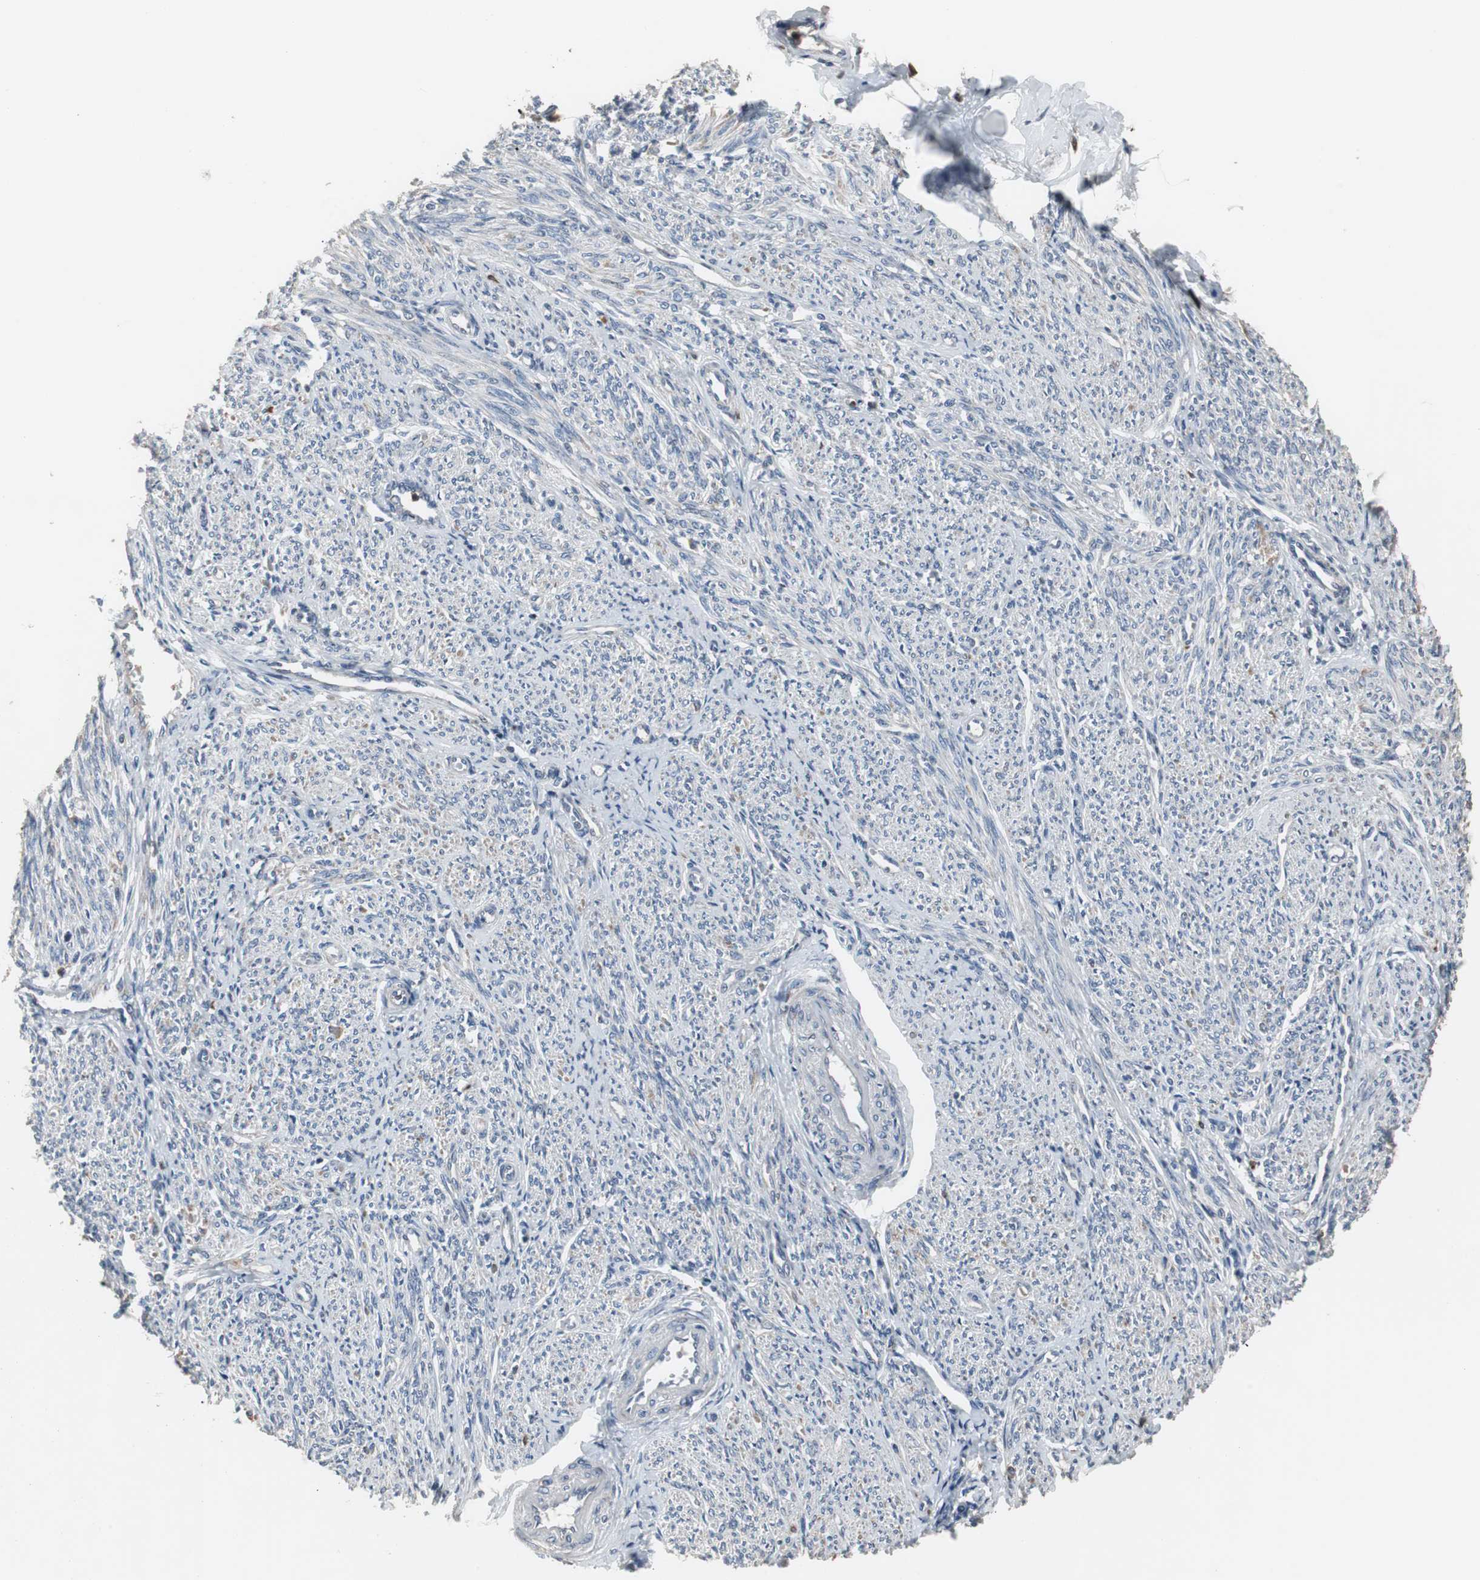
{"staining": {"intensity": "negative", "quantity": "none", "location": "none"}, "tissue": "smooth muscle", "cell_type": "Smooth muscle cells", "image_type": "normal", "snomed": [{"axis": "morphology", "description": "Normal tissue, NOS"}, {"axis": "topography", "description": "Smooth muscle"}], "caption": "This micrograph is of unremarkable smooth muscle stained with immunohistochemistry (IHC) to label a protein in brown with the nuclei are counter-stained blue. There is no expression in smooth muscle cells.", "gene": "NCF2", "patient": {"sex": "female", "age": 65}}